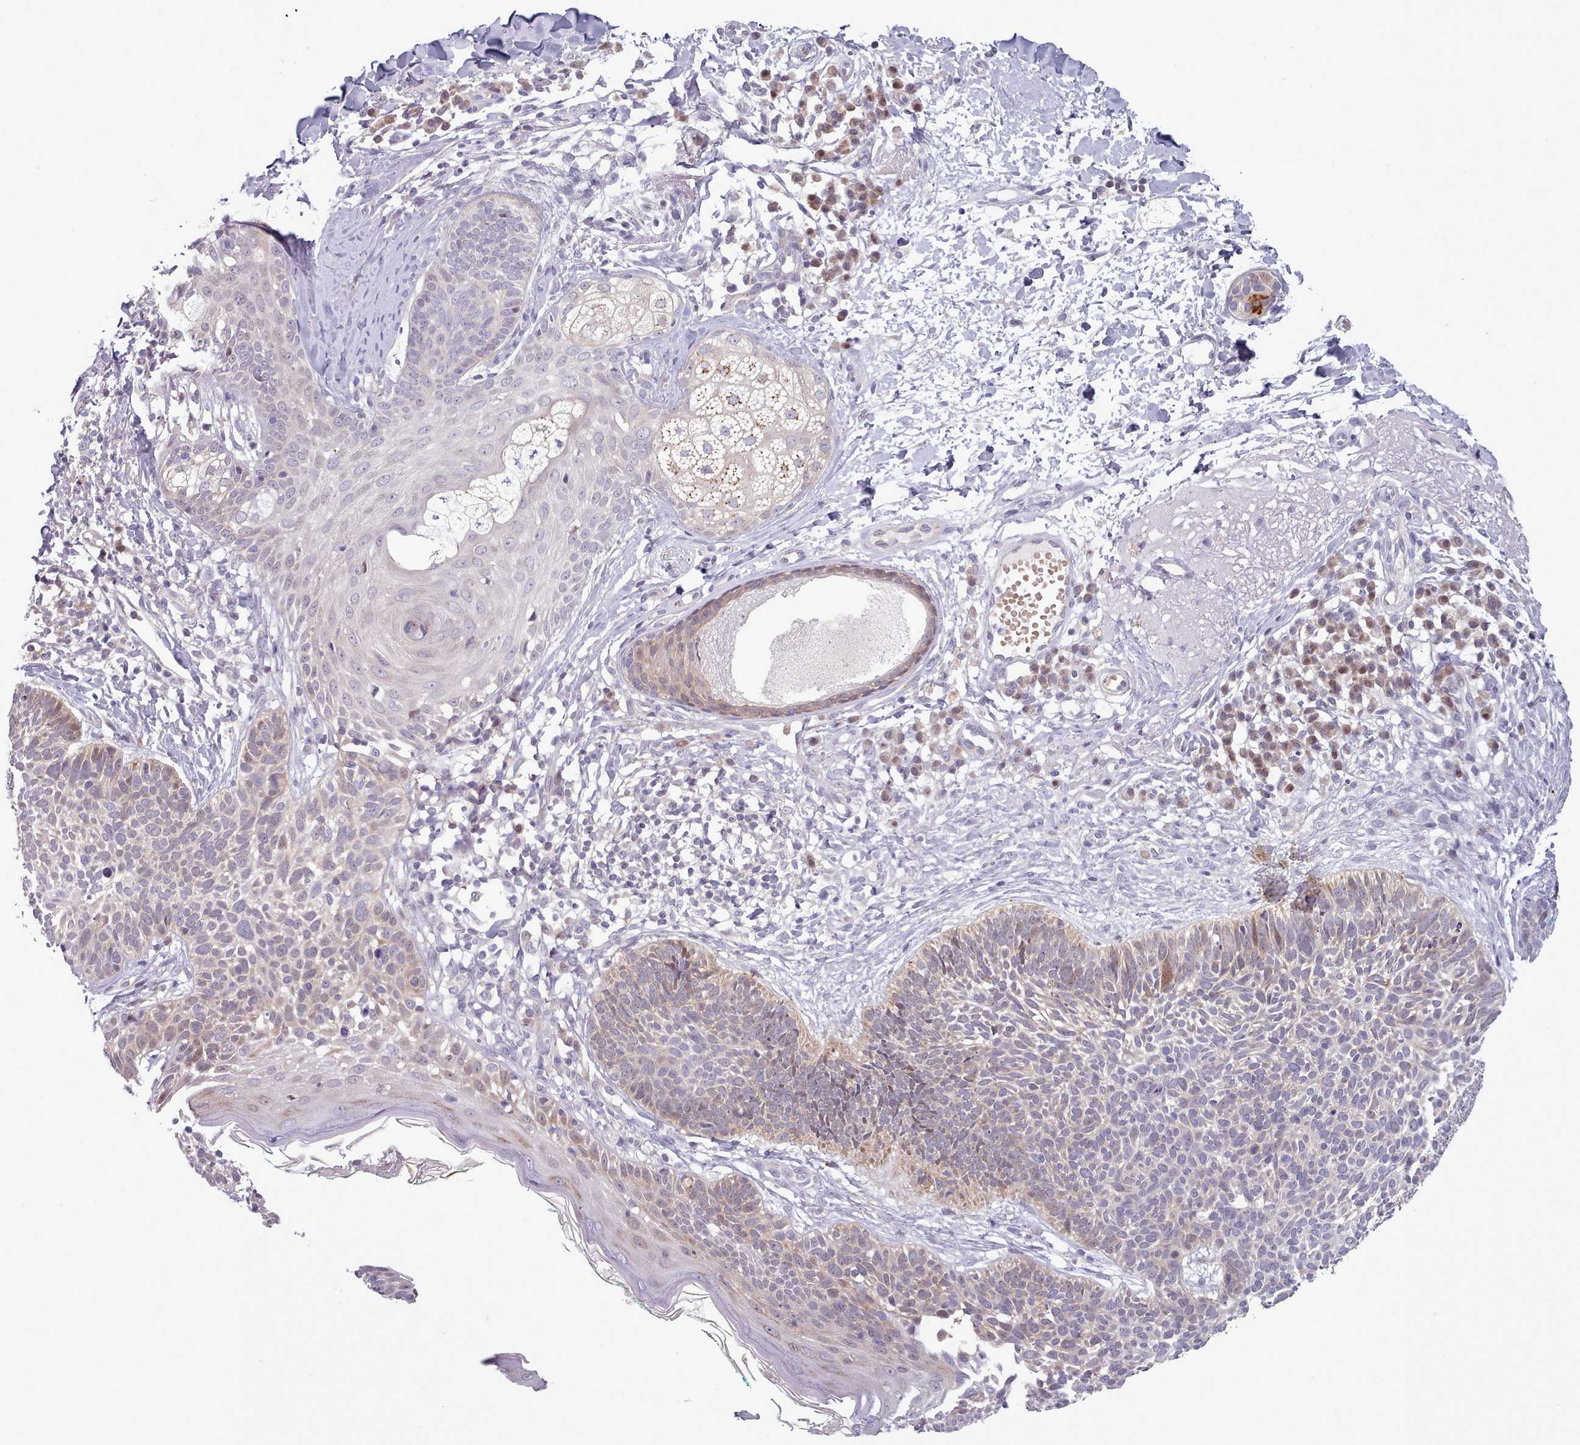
{"staining": {"intensity": "weak", "quantity": "<25%", "location": "cytoplasmic/membranous"}, "tissue": "skin cancer", "cell_type": "Tumor cells", "image_type": "cancer", "snomed": [{"axis": "morphology", "description": "Basal cell carcinoma"}, {"axis": "topography", "description": "Skin"}], "caption": "The photomicrograph reveals no significant expression in tumor cells of skin cancer (basal cell carcinoma).", "gene": "CLNS1A", "patient": {"sex": "male", "age": 72}}